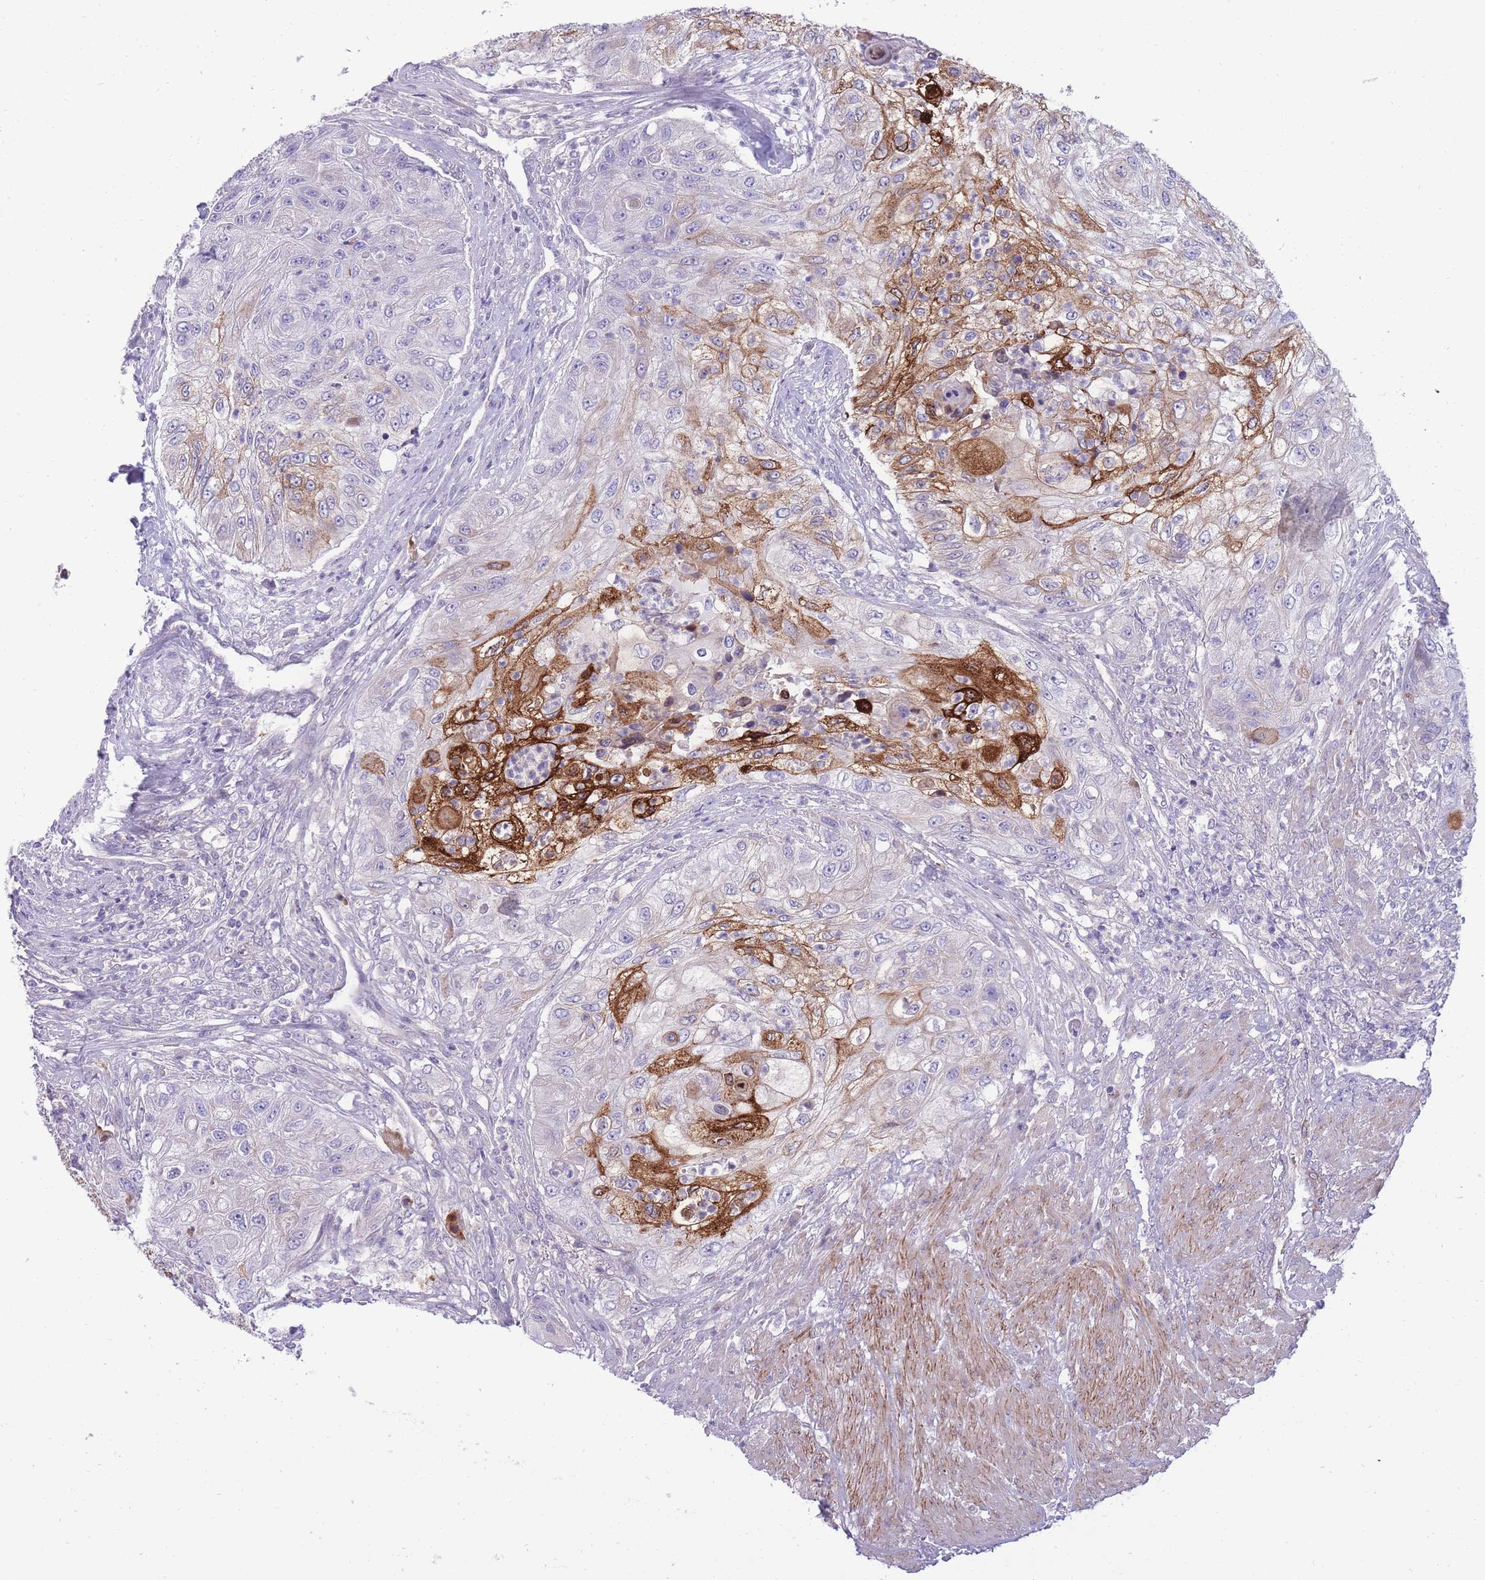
{"staining": {"intensity": "strong", "quantity": "<25%", "location": "cytoplasmic/membranous"}, "tissue": "urothelial cancer", "cell_type": "Tumor cells", "image_type": "cancer", "snomed": [{"axis": "morphology", "description": "Urothelial carcinoma, High grade"}, {"axis": "topography", "description": "Urinary bladder"}], "caption": "This is an image of immunohistochemistry (IHC) staining of high-grade urothelial carcinoma, which shows strong positivity in the cytoplasmic/membranous of tumor cells.", "gene": "RGS11", "patient": {"sex": "female", "age": 60}}